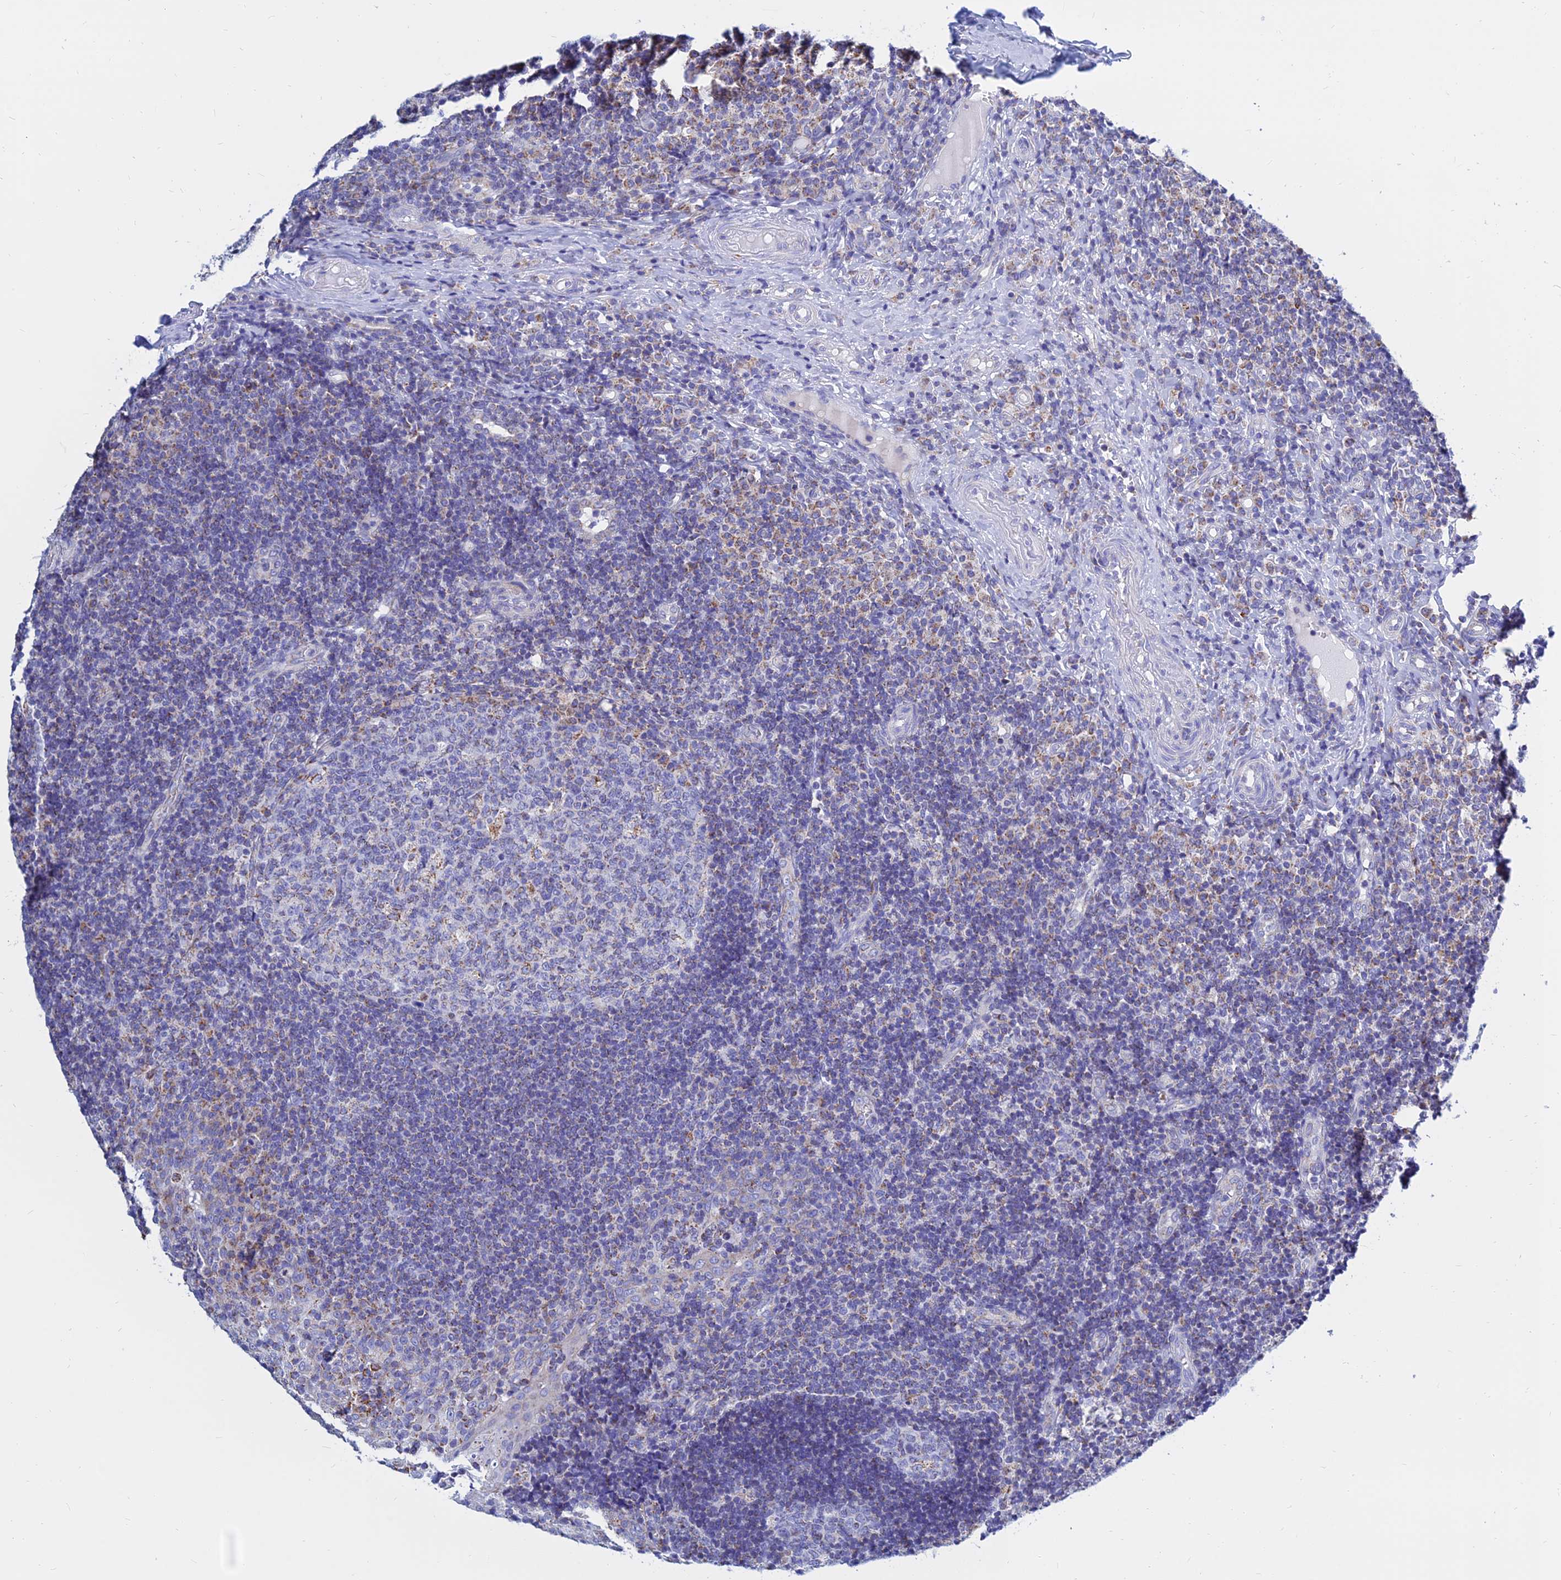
{"staining": {"intensity": "negative", "quantity": "none", "location": "none"}, "tissue": "tonsil", "cell_type": "Germinal center cells", "image_type": "normal", "snomed": [{"axis": "morphology", "description": "Normal tissue, NOS"}, {"axis": "topography", "description": "Tonsil"}], "caption": "Germinal center cells show no significant expression in unremarkable tonsil.", "gene": "MGST1", "patient": {"sex": "female", "age": 40}}